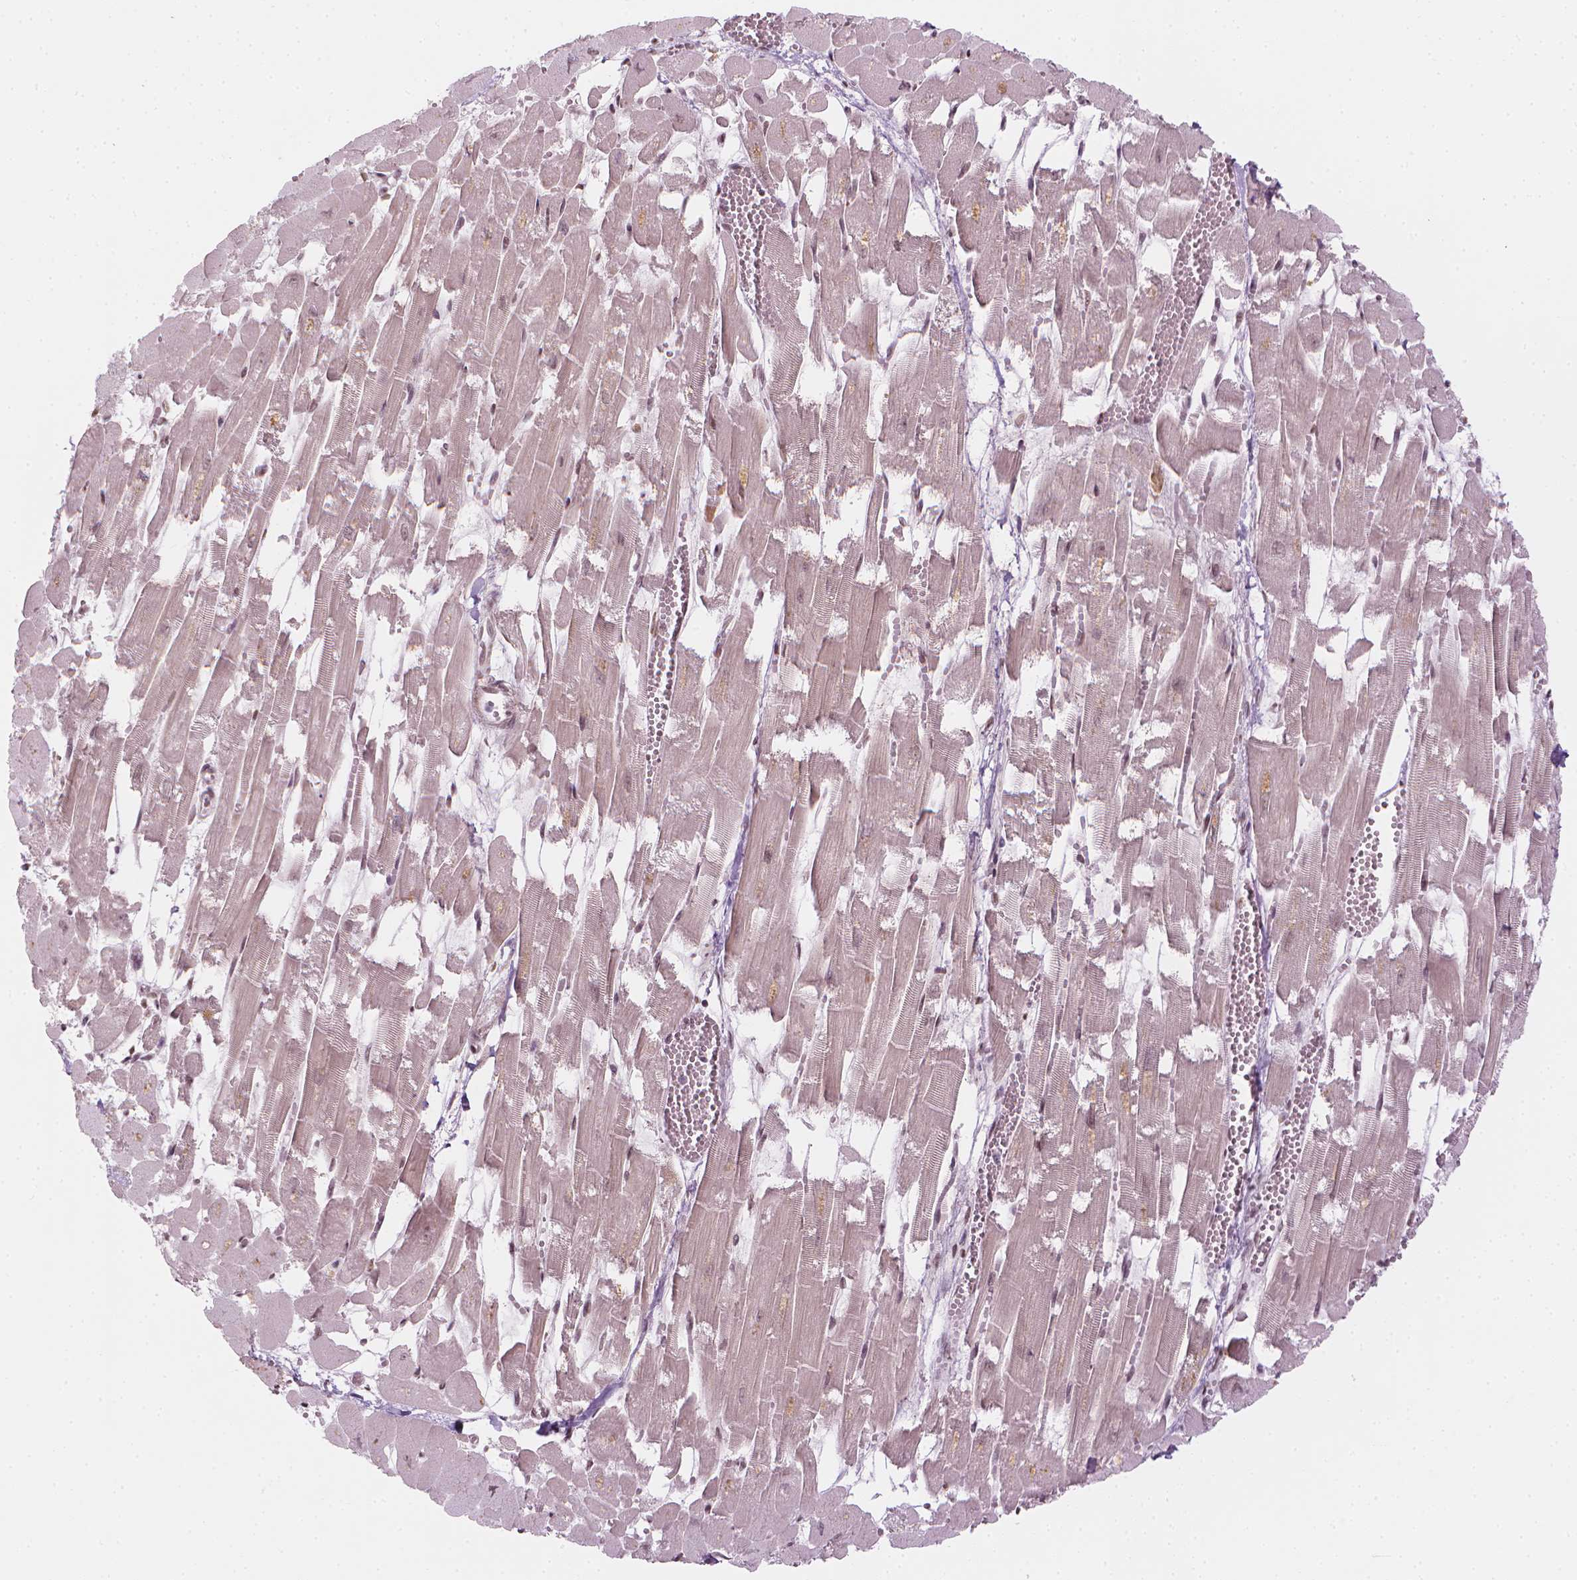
{"staining": {"intensity": "moderate", "quantity": ">75%", "location": "nuclear"}, "tissue": "heart muscle", "cell_type": "Cardiomyocytes", "image_type": "normal", "snomed": [{"axis": "morphology", "description": "Normal tissue, NOS"}, {"axis": "topography", "description": "Heart"}], "caption": "The immunohistochemical stain labels moderate nuclear staining in cardiomyocytes of benign heart muscle.", "gene": "ELF2", "patient": {"sex": "female", "age": 52}}